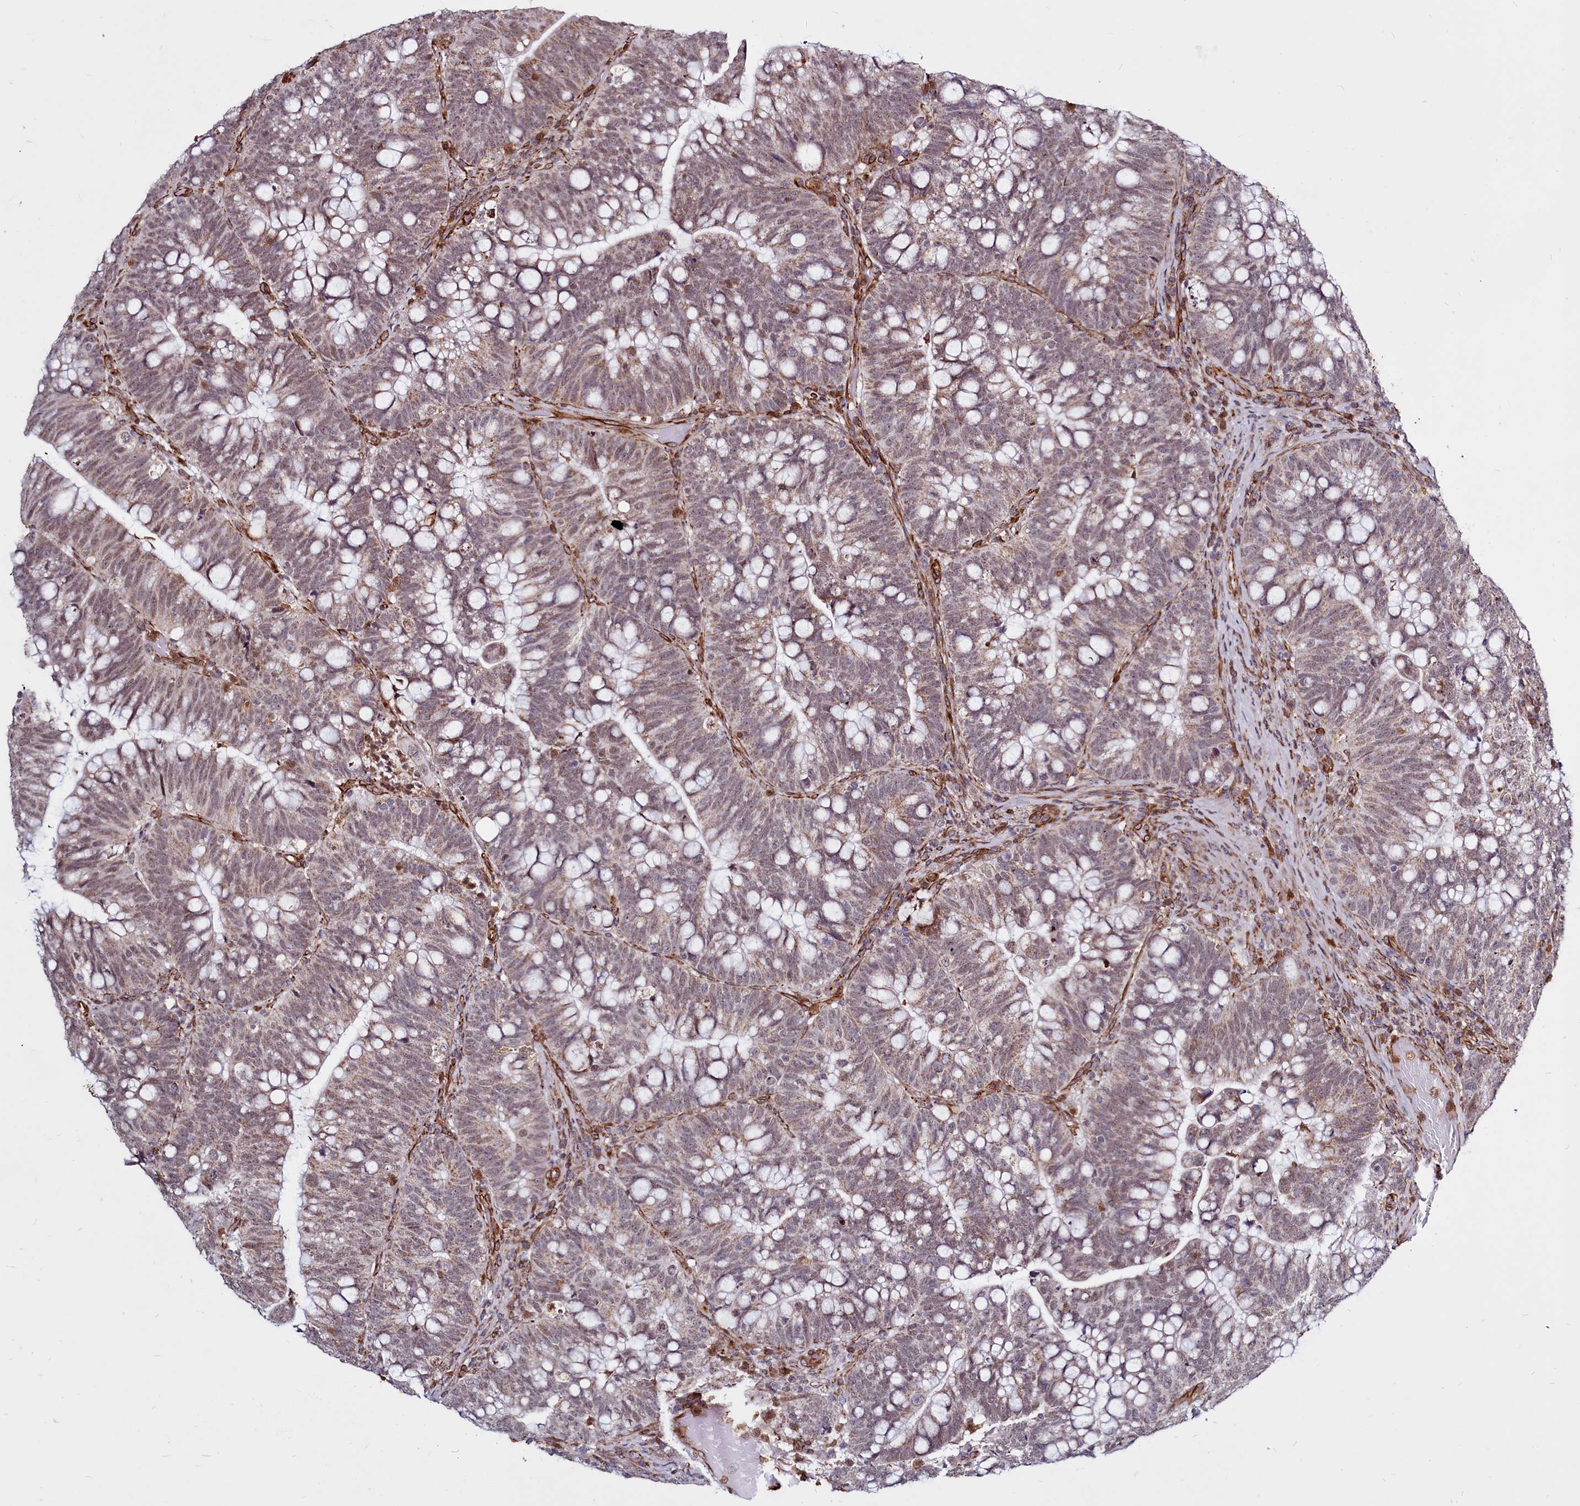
{"staining": {"intensity": "moderate", "quantity": "25%-75%", "location": "cytoplasmic/membranous,nuclear"}, "tissue": "colorectal cancer", "cell_type": "Tumor cells", "image_type": "cancer", "snomed": [{"axis": "morphology", "description": "Adenocarcinoma, NOS"}, {"axis": "topography", "description": "Colon"}], "caption": "IHC staining of colorectal cancer (adenocarcinoma), which displays medium levels of moderate cytoplasmic/membranous and nuclear staining in approximately 25%-75% of tumor cells indicating moderate cytoplasmic/membranous and nuclear protein expression. The staining was performed using DAB (3,3'-diaminobenzidine) (brown) for protein detection and nuclei were counterstained in hematoxylin (blue).", "gene": "CLK3", "patient": {"sex": "female", "age": 66}}